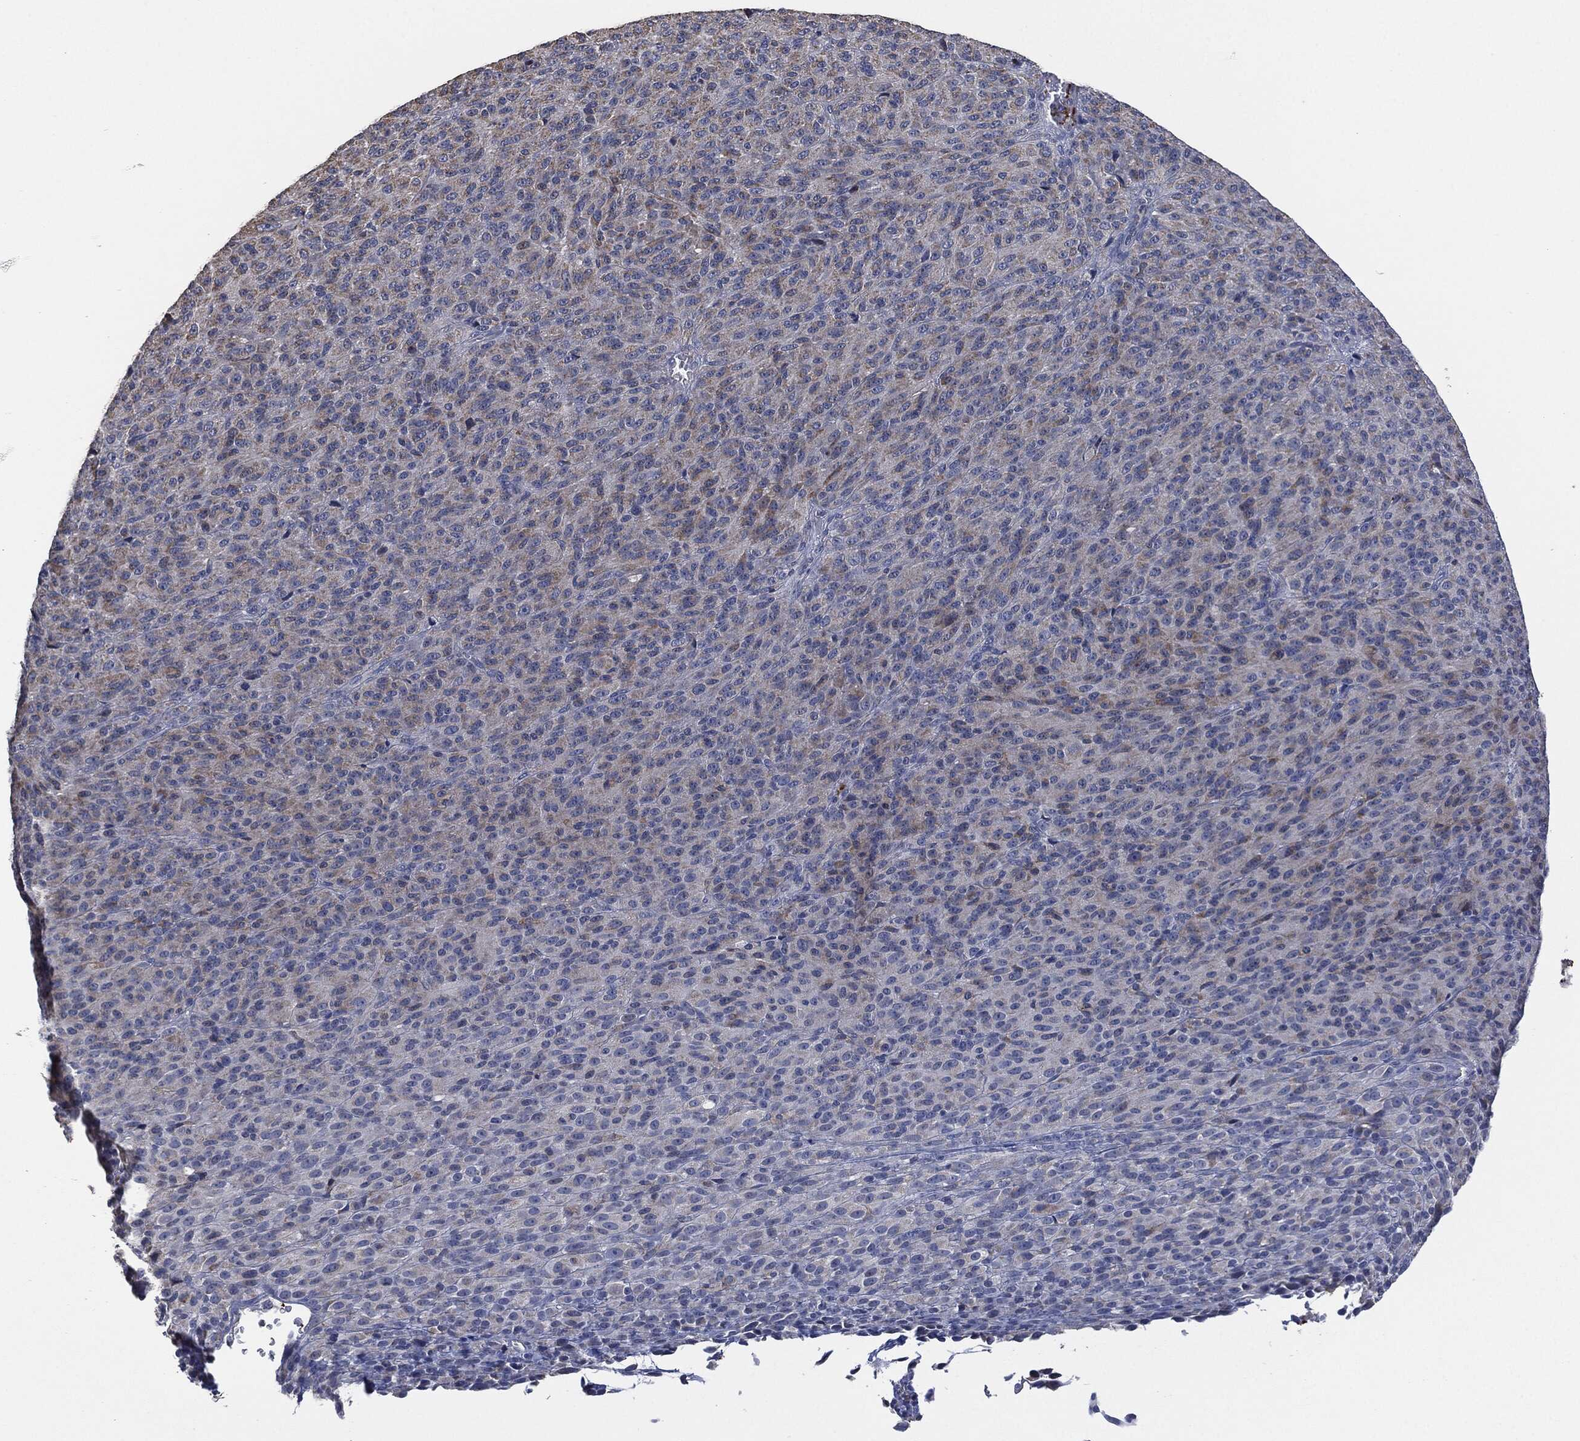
{"staining": {"intensity": "weak", "quantity": "<25%", "location": "cytoplasmic/membranous"}, "tissue": "melanoma", "cell_type": "Tumor cells", "image_type": "cancer", "snomed": [{"axis": "morphology", "description": "Malignant melanoma, Metastatic site"}, {"axis": "topography", "description": "Brain"}], "caption": "Malignant melanoma (metastatic site) stained for a protein using immunohistochemistry exhibits no expression tumor cells.", "gene": "CD33", "patient": {"sex": "female", "age": 56}}